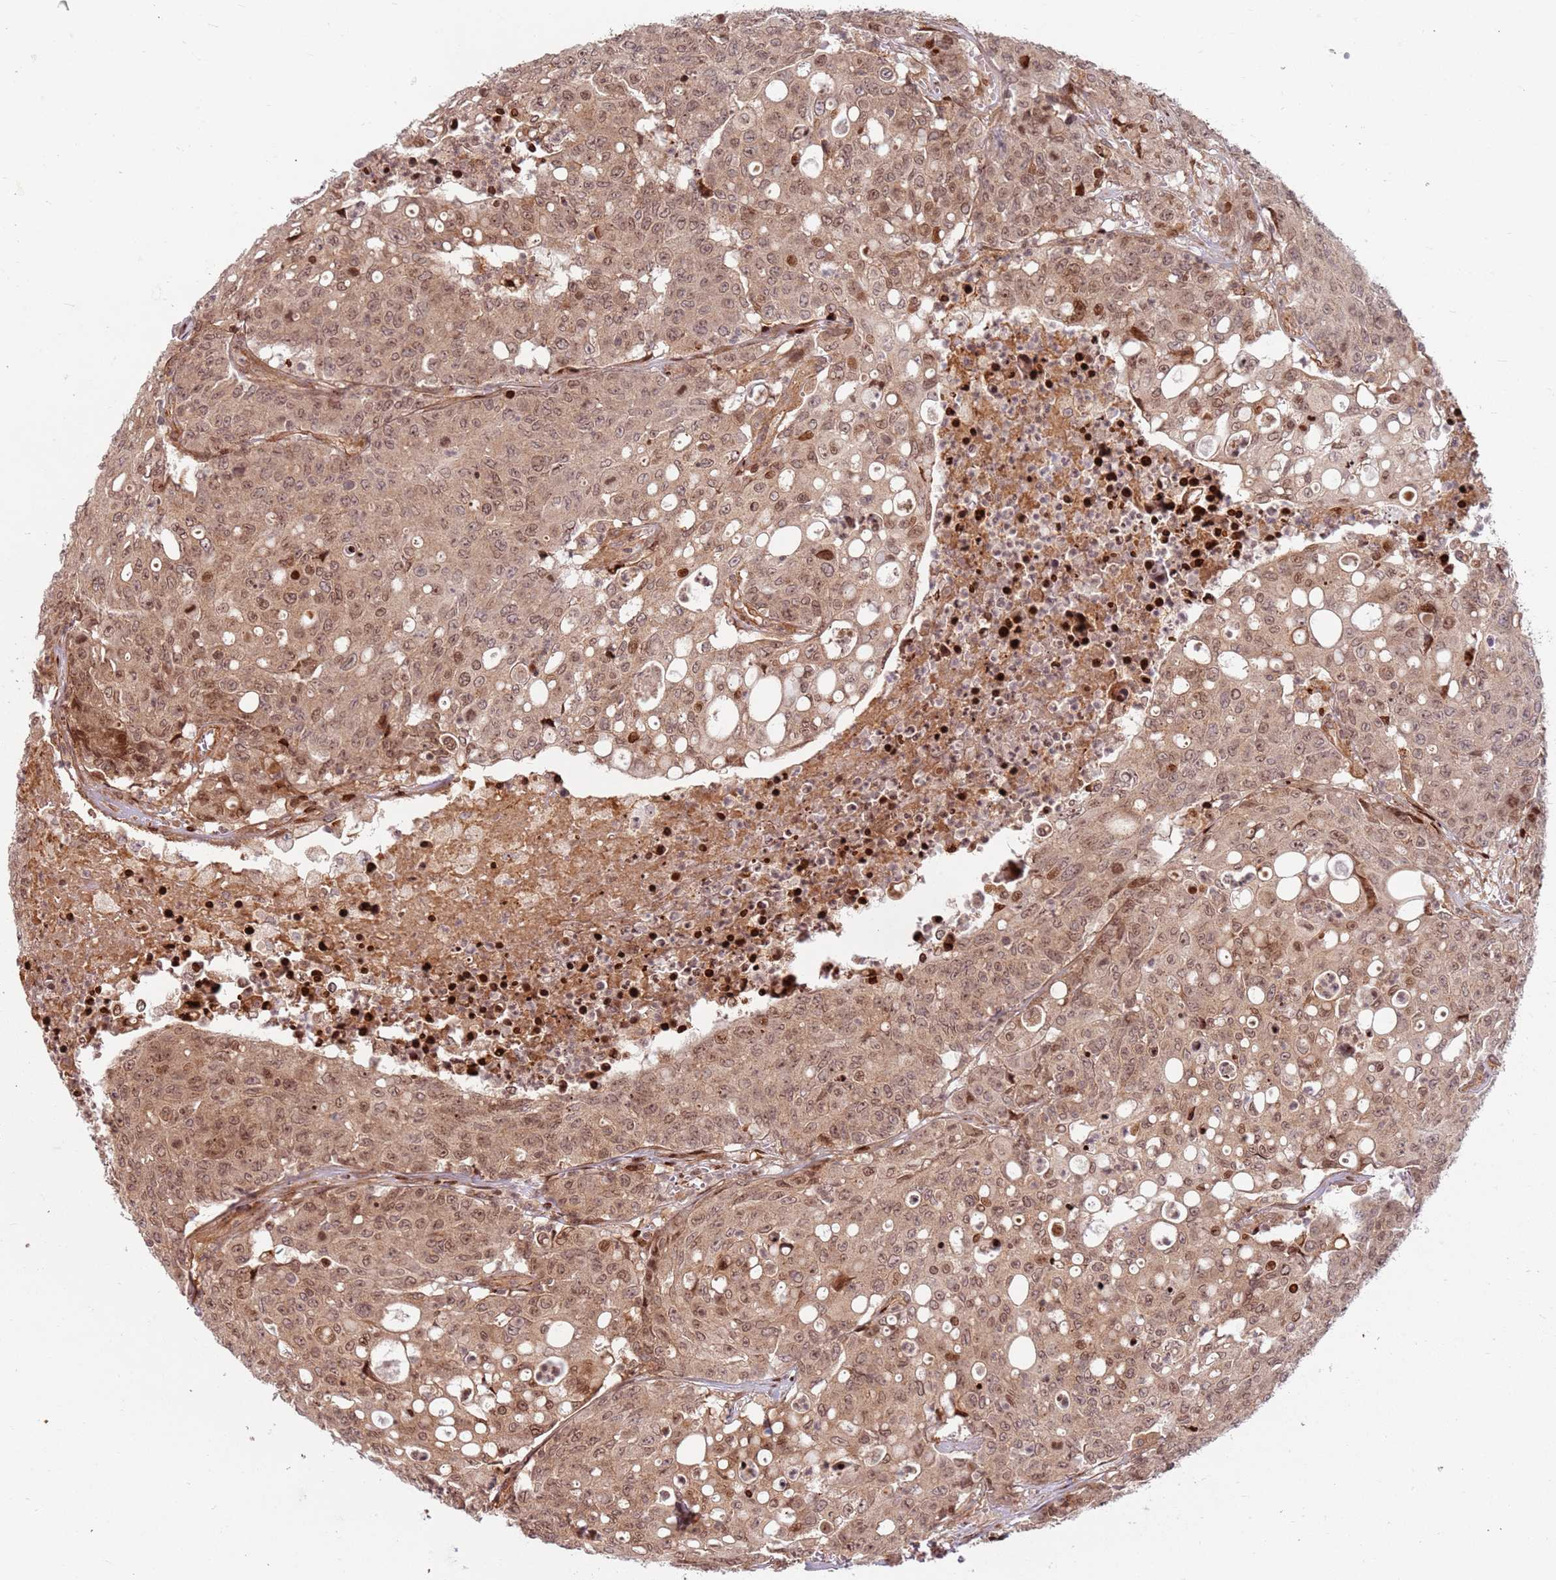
{"staining": {"intensity": "moderate", "quantity": ">75%", "location": "nuclear"}, "tissue": "colorectal cancer", "cell_type": "Tumor cells", "image_type": "cancer", "snomed": [{"axis": "morphology", "description": "Adenocarcinoma, NOS"}, {"axis": "topography", "description": "Colon"}], "caption": "Protein expression analysis of colorectal cancer (adenocarcinoma) reveals moderate nuclear staining in approximately >75% of tumor cells.", "gene": "TMEM233", "patient": {"sex": "male", "age": 51}}